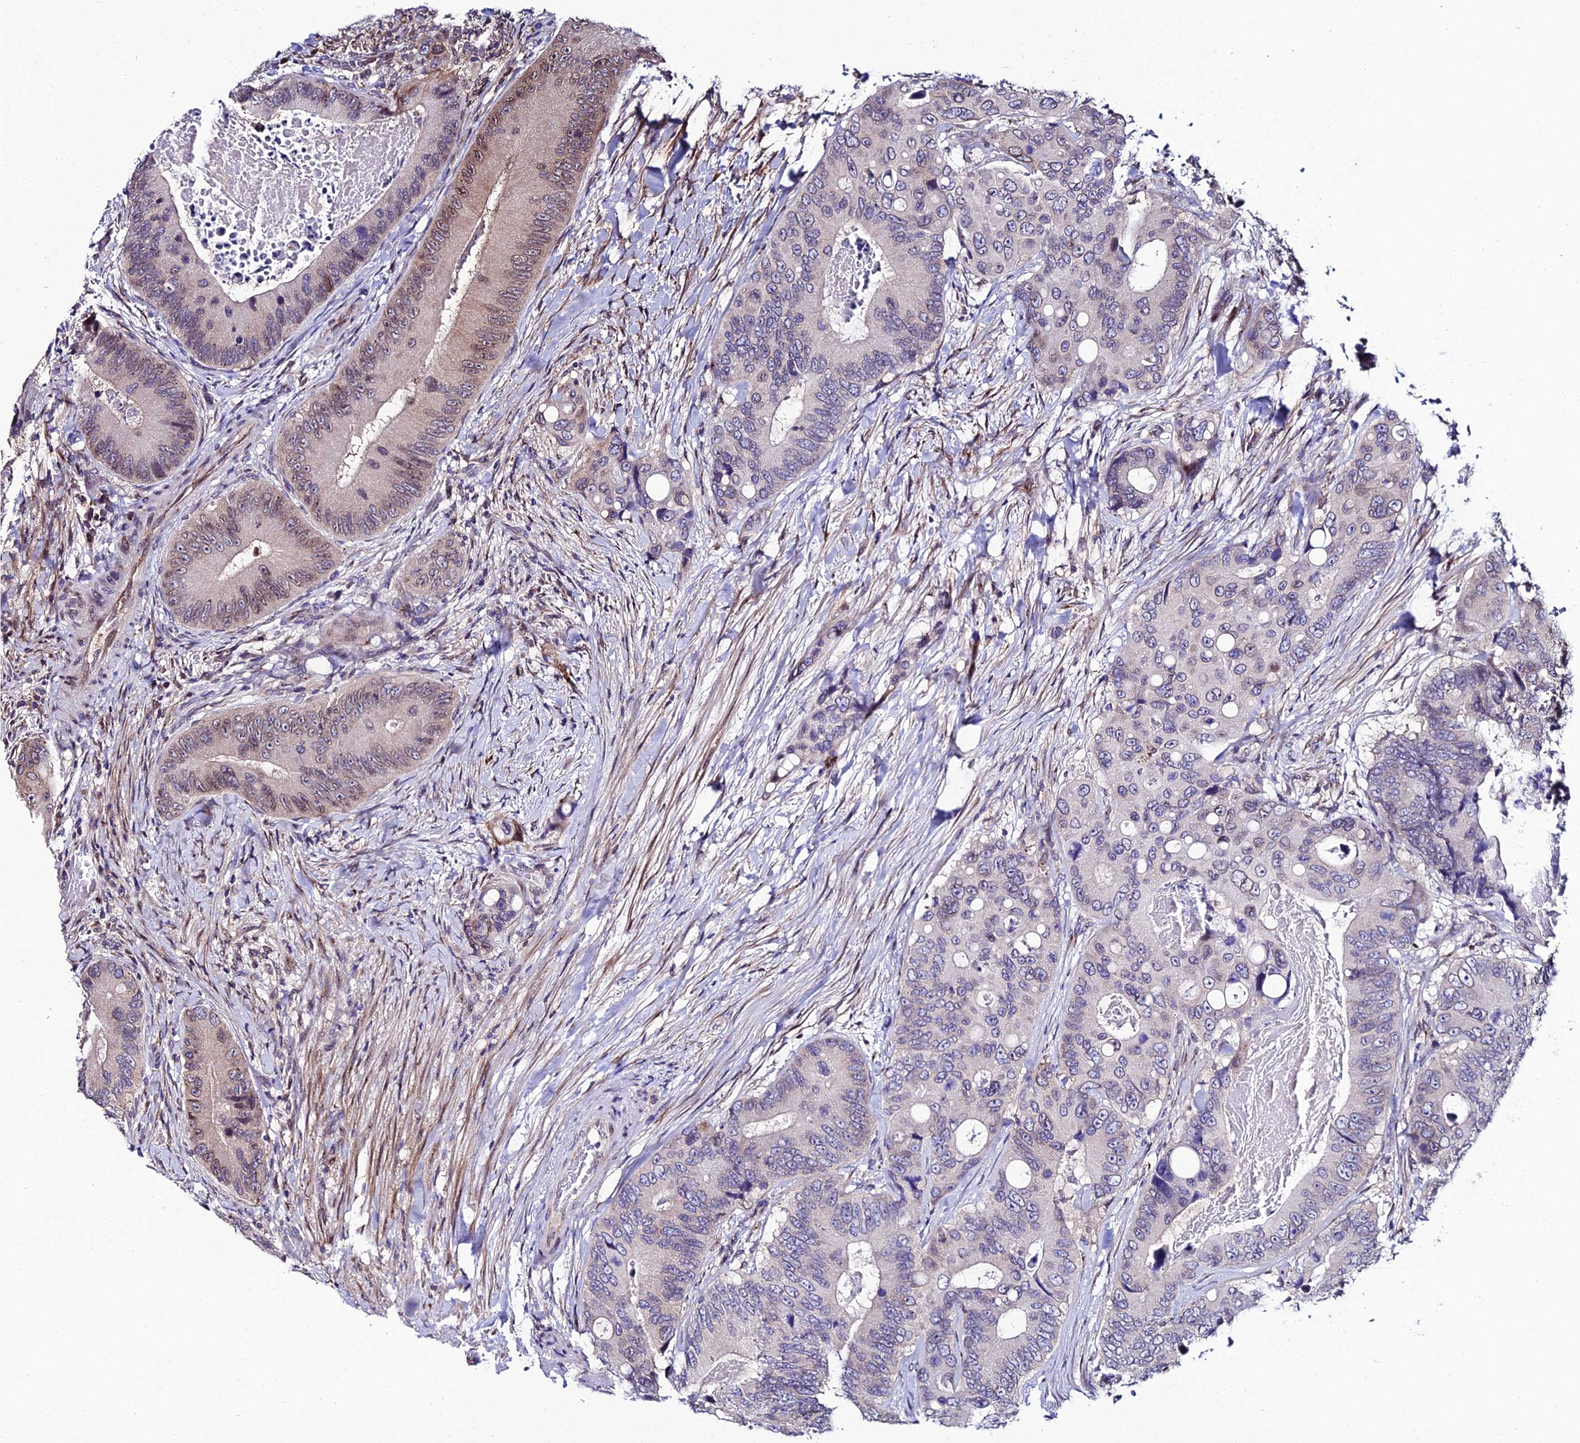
{"staining": {"intensity": "moderate", "quantity": "<25%", "location": "cytoplasmic/membranous,nuclear"}, "tissue": "colorectal cancer", "cell_type": "Tumor cells", "image_type": "cancer", "snomed": [{"axis": "morphology", "description": "Adenocarcinoma, NOS"}, {"axis": "topography", "description": "Colon"}], "caption": "Tumor cells show low levels of moderate cytoplasmic/membranous and nuclear positivity in about <25% of cells in human colorectal adenocarcinoma.", "gene": "DDX19A", "patient": {"sex": "male", "age": 84}}